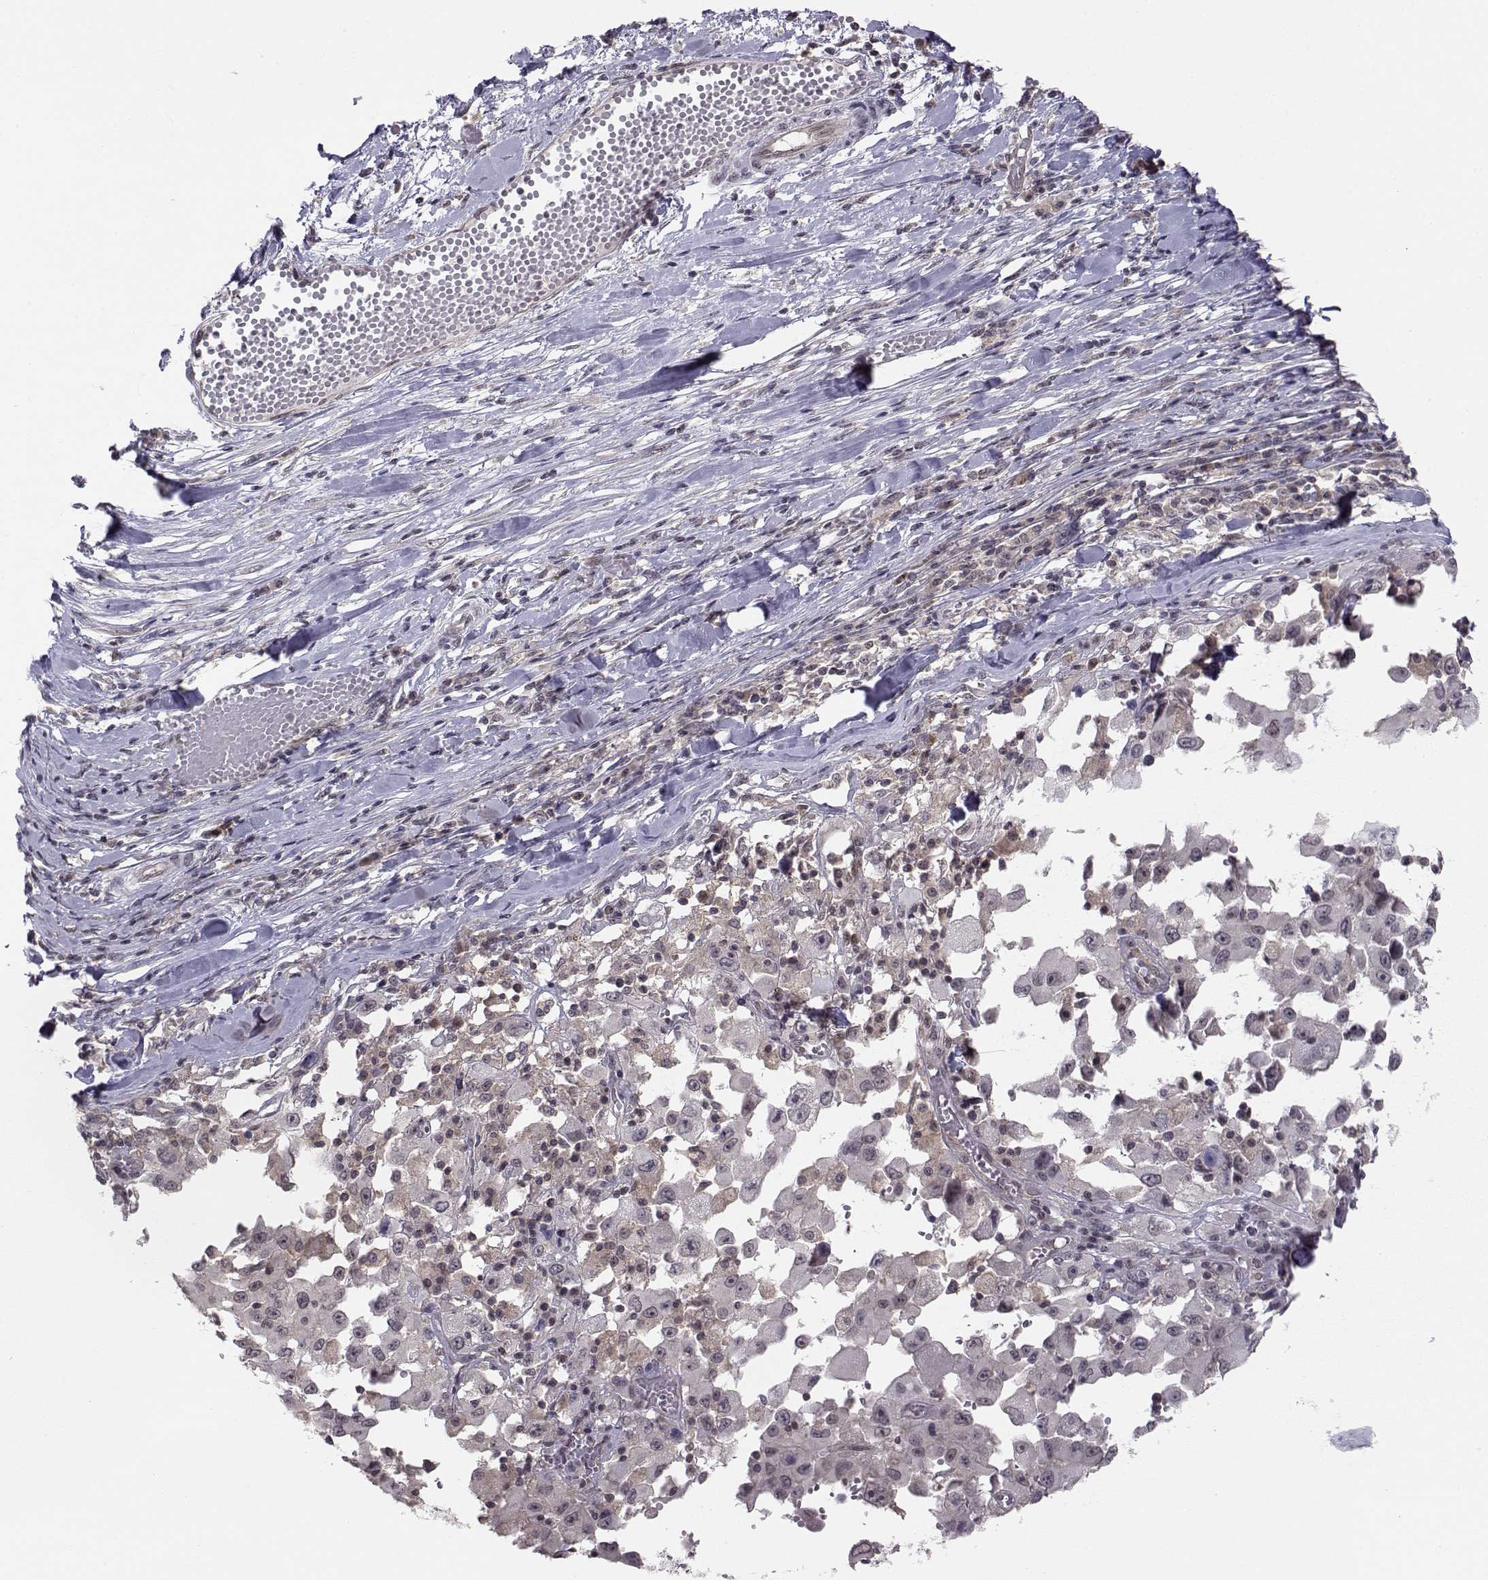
{"staining": {"intensity": "negative", "quantity": "none", "location": "none"}, "tissue": "melanoma", "cell_type": "Tumor cells", "image_type": "cancer", "snomed": [{"axis": "morphology", "description": "Malignant melanoma, Metastatic site"}, {"axis": "topography", "description": "Lymph node"}], "caption": "Immunohistochemical staining of human malignant melanoma (metastatic site) reveals no significant staining in tumor cells.", "gene": "KIF13B", "patient": {"sex": "male", "age": 50}}